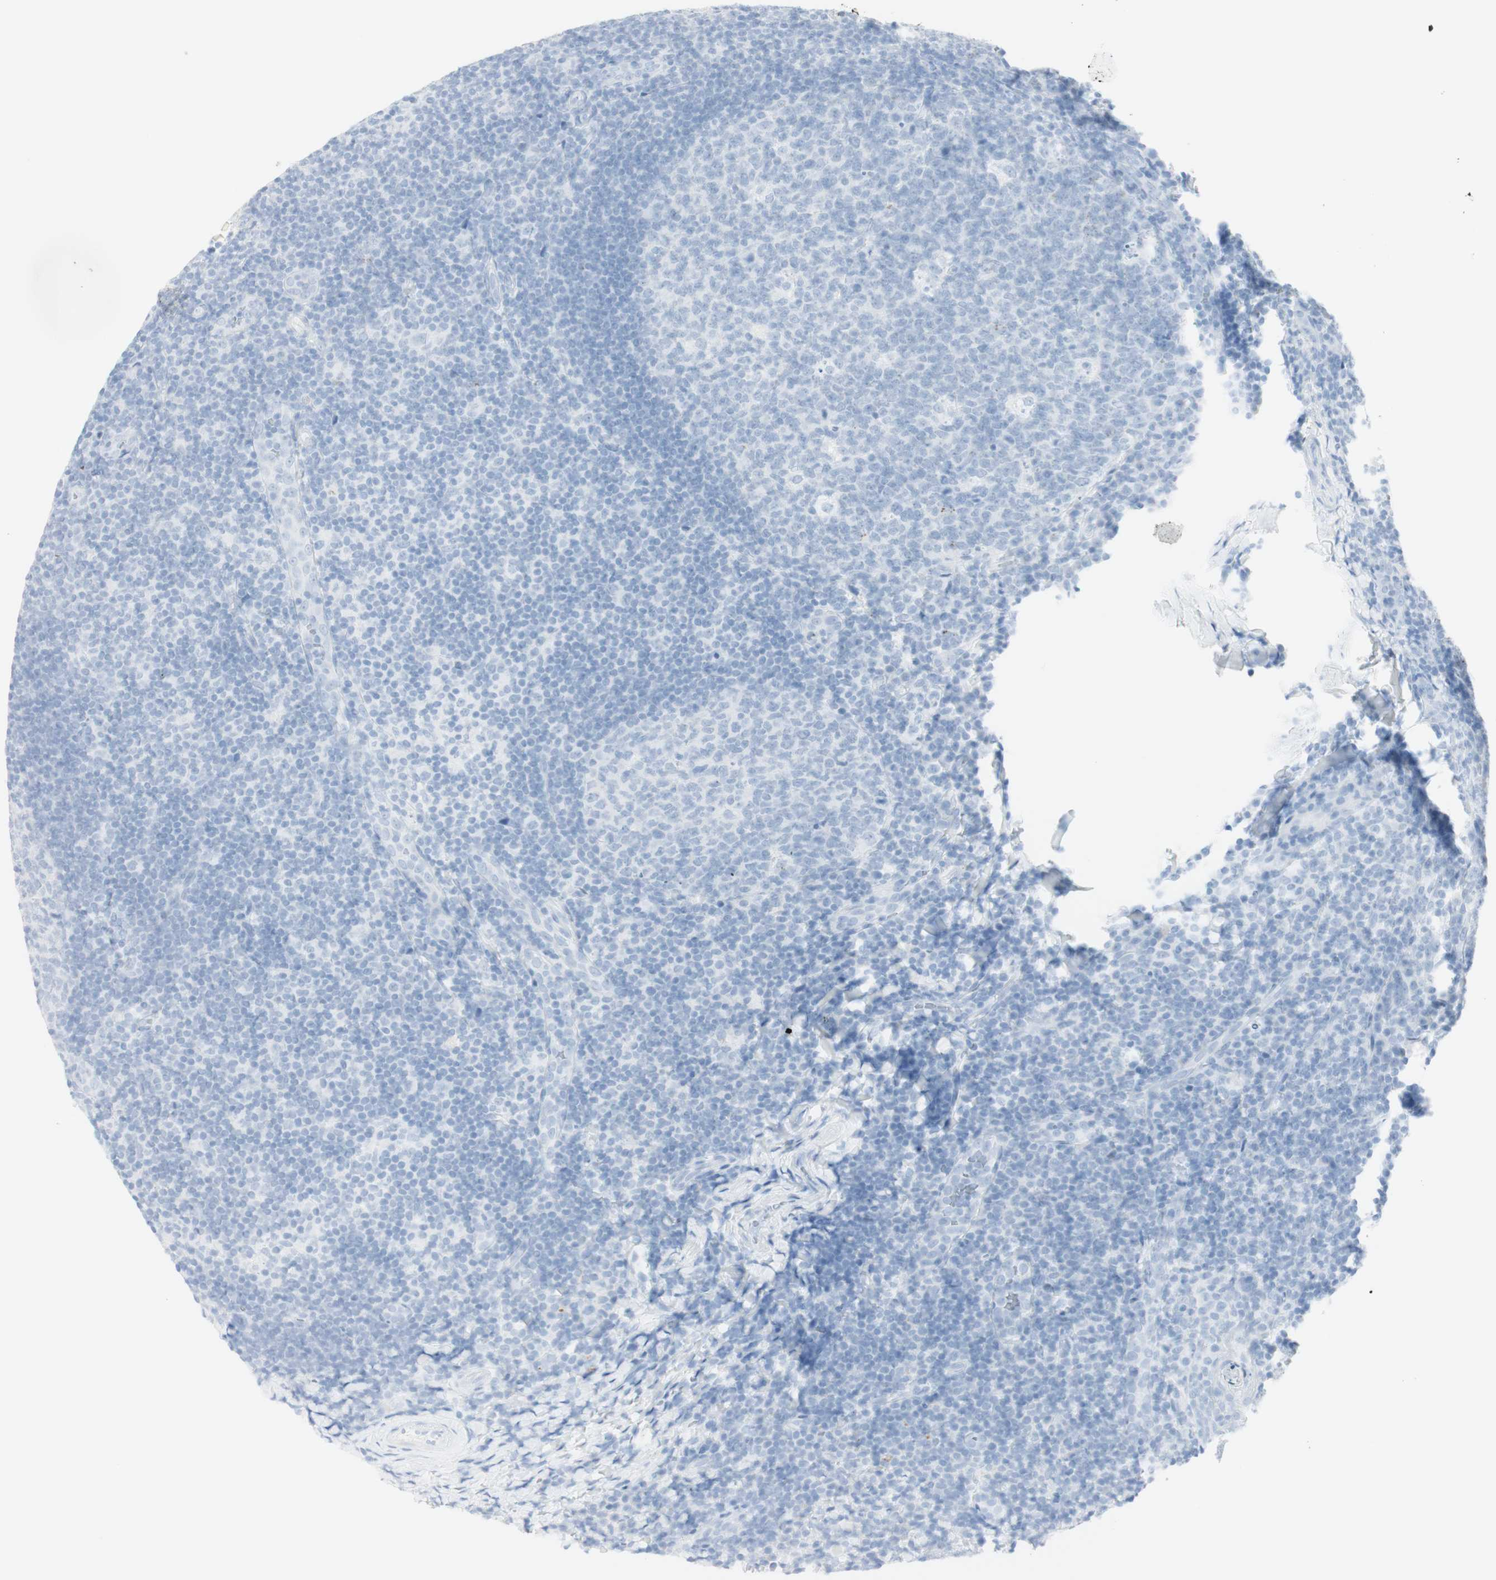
{"staining": {"intensity": "negative", "quantity": "none", "location": "none"}, "tissue": "tonsil", "cell_type": "Germinal center cells", "image_type": "normal", "snomed": [{"axis": "morphology", "description": "Normal tissue, NOS"}, {"axis": "topography", "description": "Tonsil"}], "caption": "Immunohistochemistry (IHC) histopathology image of unremarkable tonsil: human tonsil stained with DAB (3,3'-diaminobenzidine) reveals no significant protein expression in germinal center cells.", "gene": "NAPSA", "patient": {"sex": "male", "age": 37}}